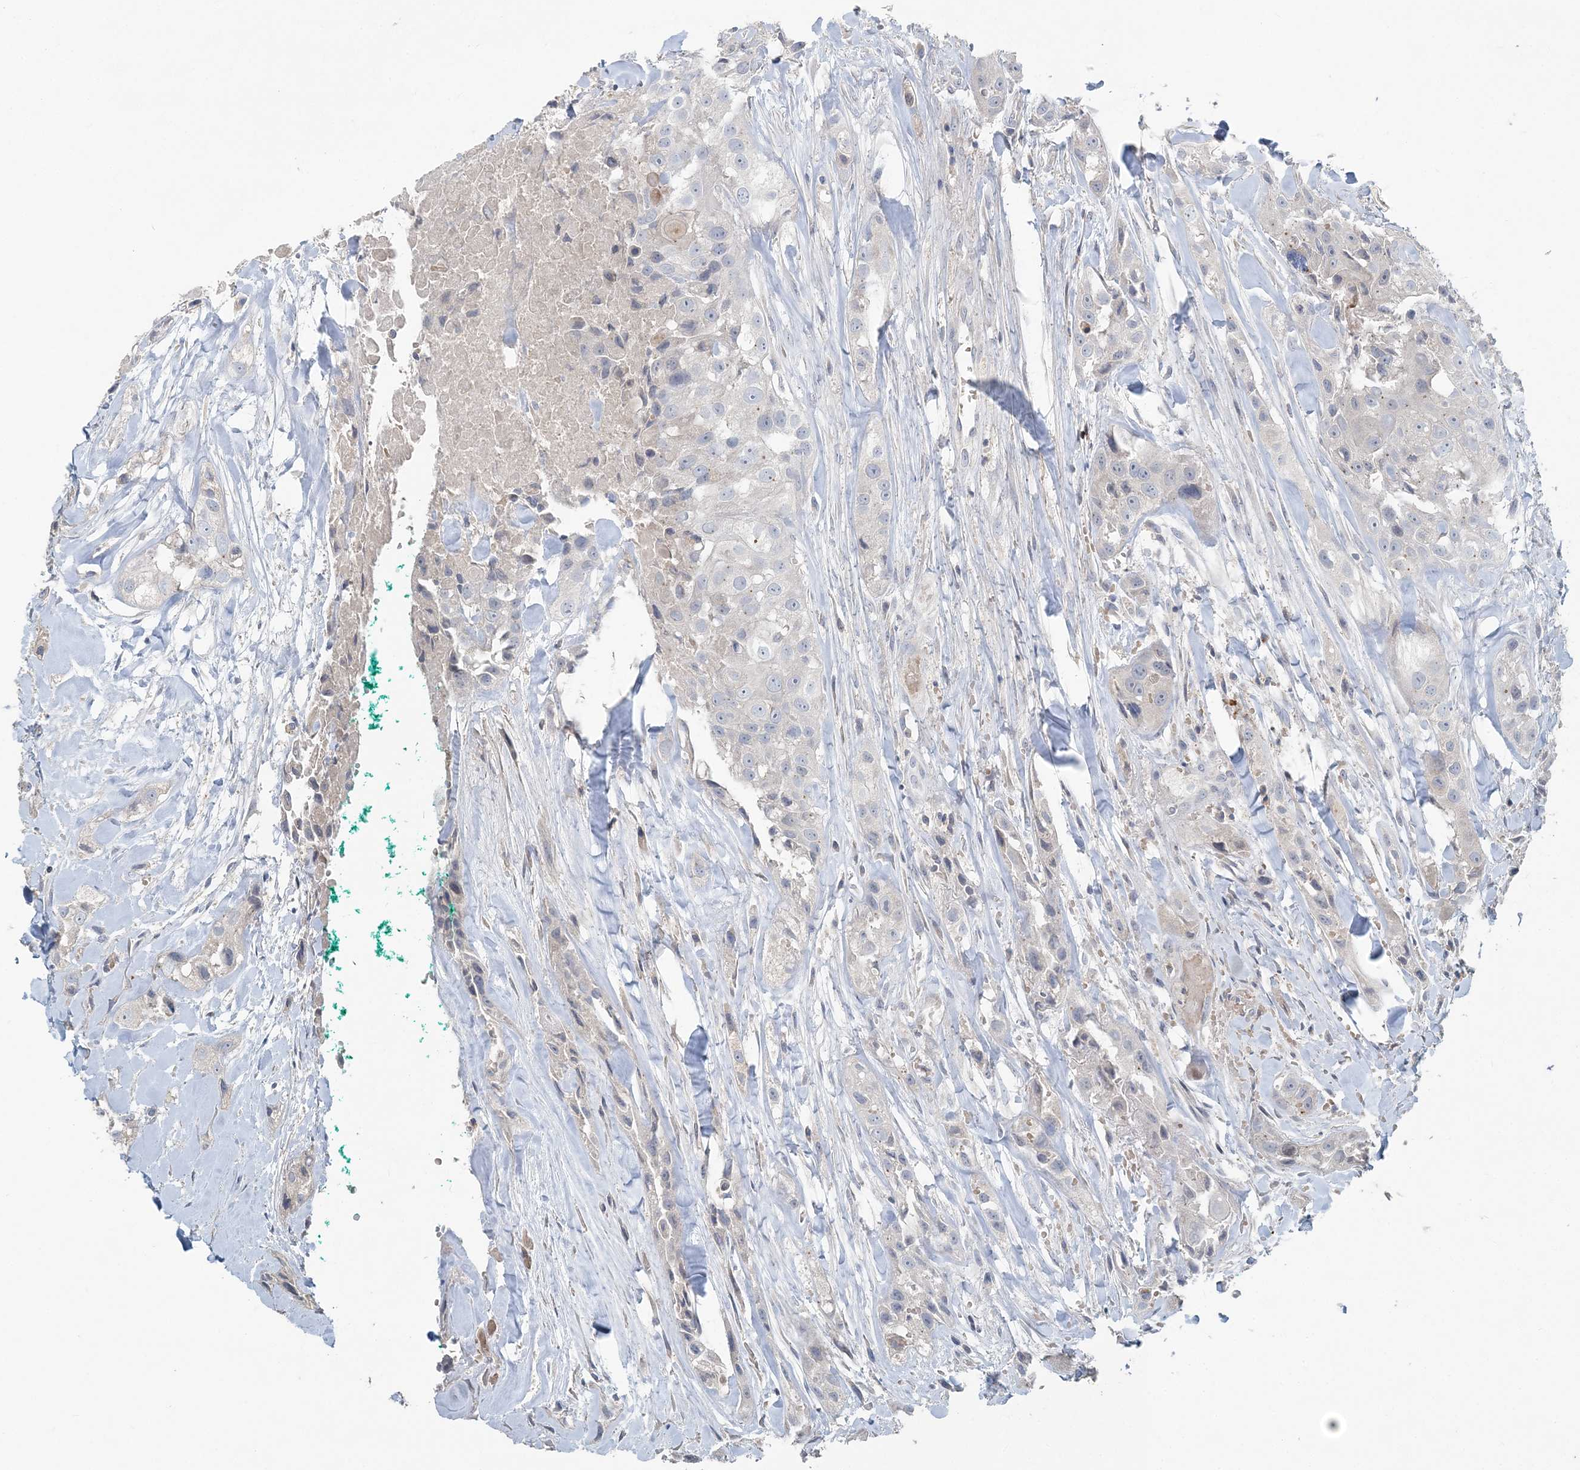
{"staining": {"intensity": "negative", "quantity": "none", "location": "none"}, "tissue": "head and neck cancer", "cell_type": "Tumor cells", "image_type": "cancer", "snomed": [{"axis": "morphology", "description": "Normal tissue, NOS"}, {"axis": "morphology", "description": "Squamous cell carcinoma, NOS"}, {"axis": "topography", "description": "Skeletal muscle"}, {"axis": "topography", "description": "Head-Neck"}], "caption": "High magnification brightfield microscopy of squamous cell carcinoma (head and neck) stained with DAB (3,3'-diaminobenzidine) (brown) and counterstained with hematoxylin (blue): tumor cells show no significant expression. Nuclei are stained in blue.", "gene": "SLC4A10", "patient": {"sex": "male", "age": 51}}